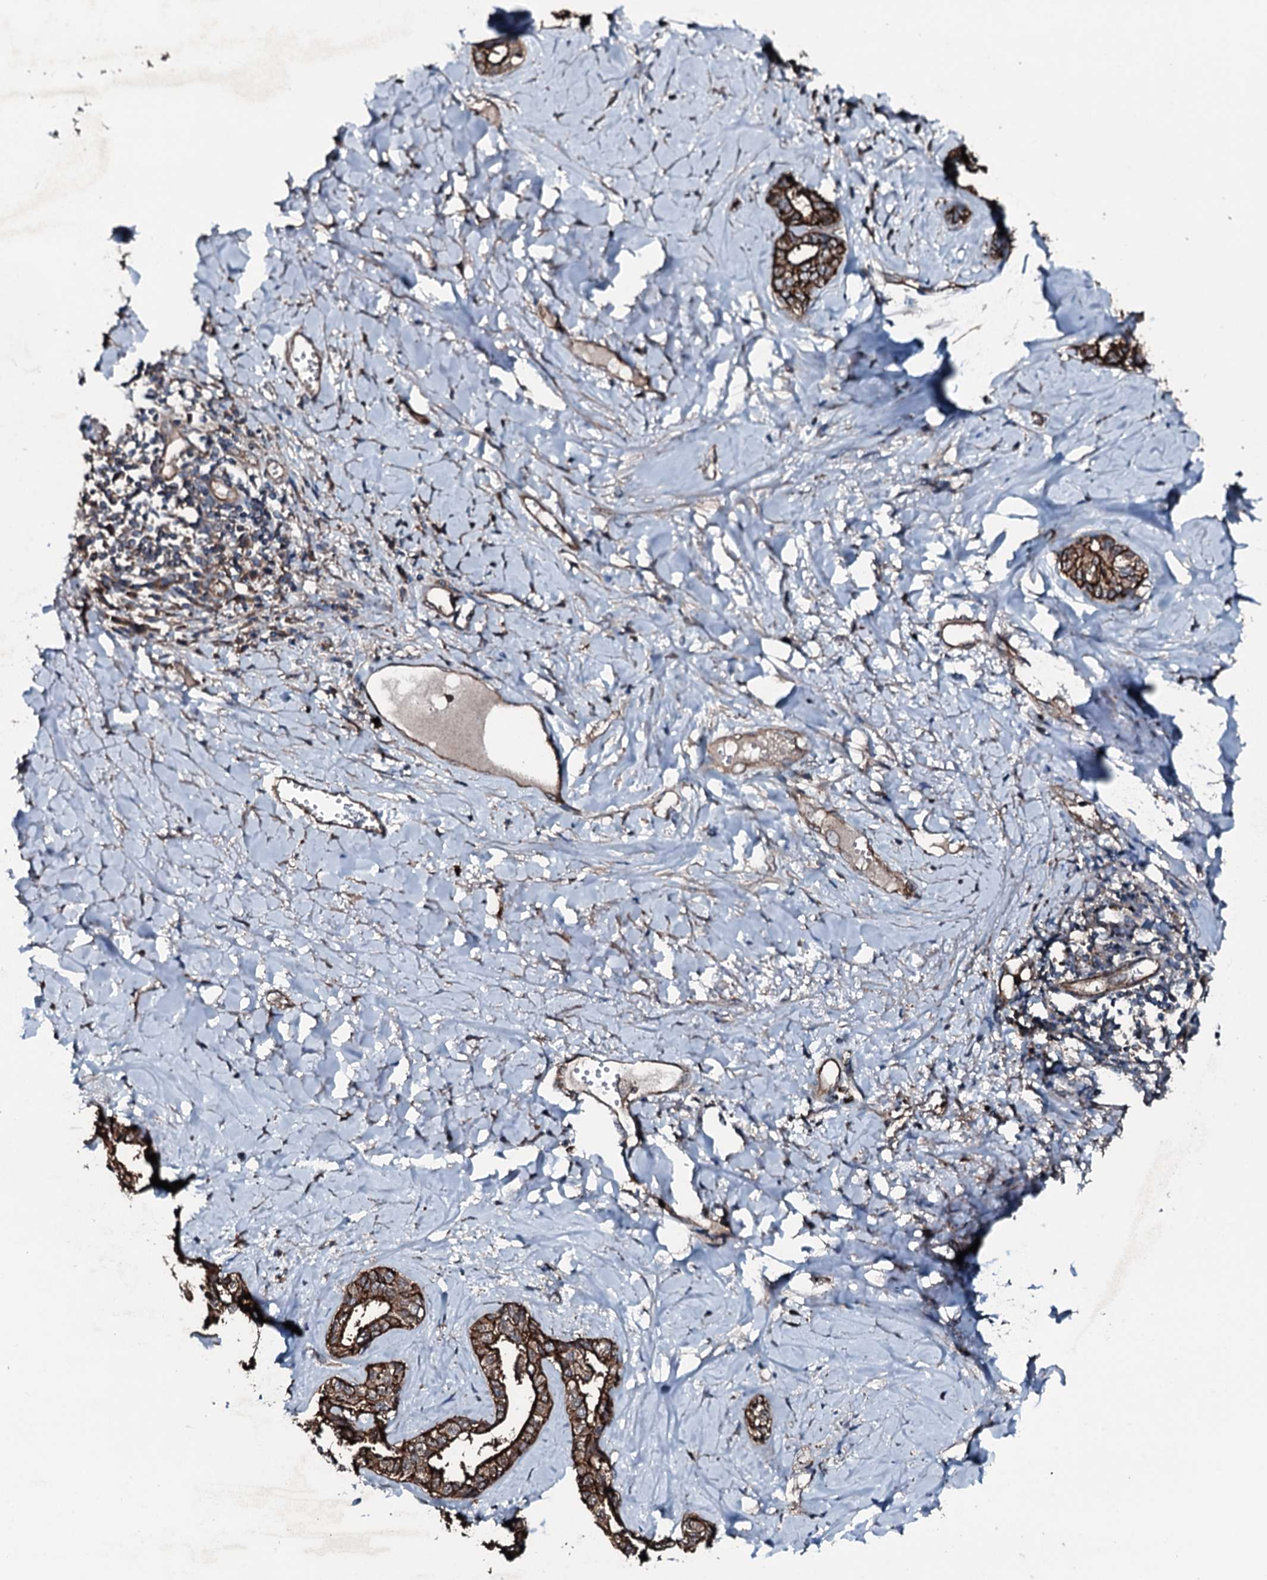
{"staining": {"intensity": "strong", "quantity": ">75%", "location": "cytoplasmic/membranous"}, "tissue": "liver cancer", "cell_type": "Tumor cells", "image_type": "cancer", "snomed": [{"axis": "morphology", "description": "Cholangiocarcinoma"}, {"axis": "topography", "description": "Liver"}], "caption": "Approximately >75% of tumor cells in liver cancer (cholangiocarcinoma) reveal strong cytoplasmic/membranous protein staining as visualized by brown immunohistochemical staining.", "gene": "SLC25A38", "patient": {"sex": "female", "age": 77}}